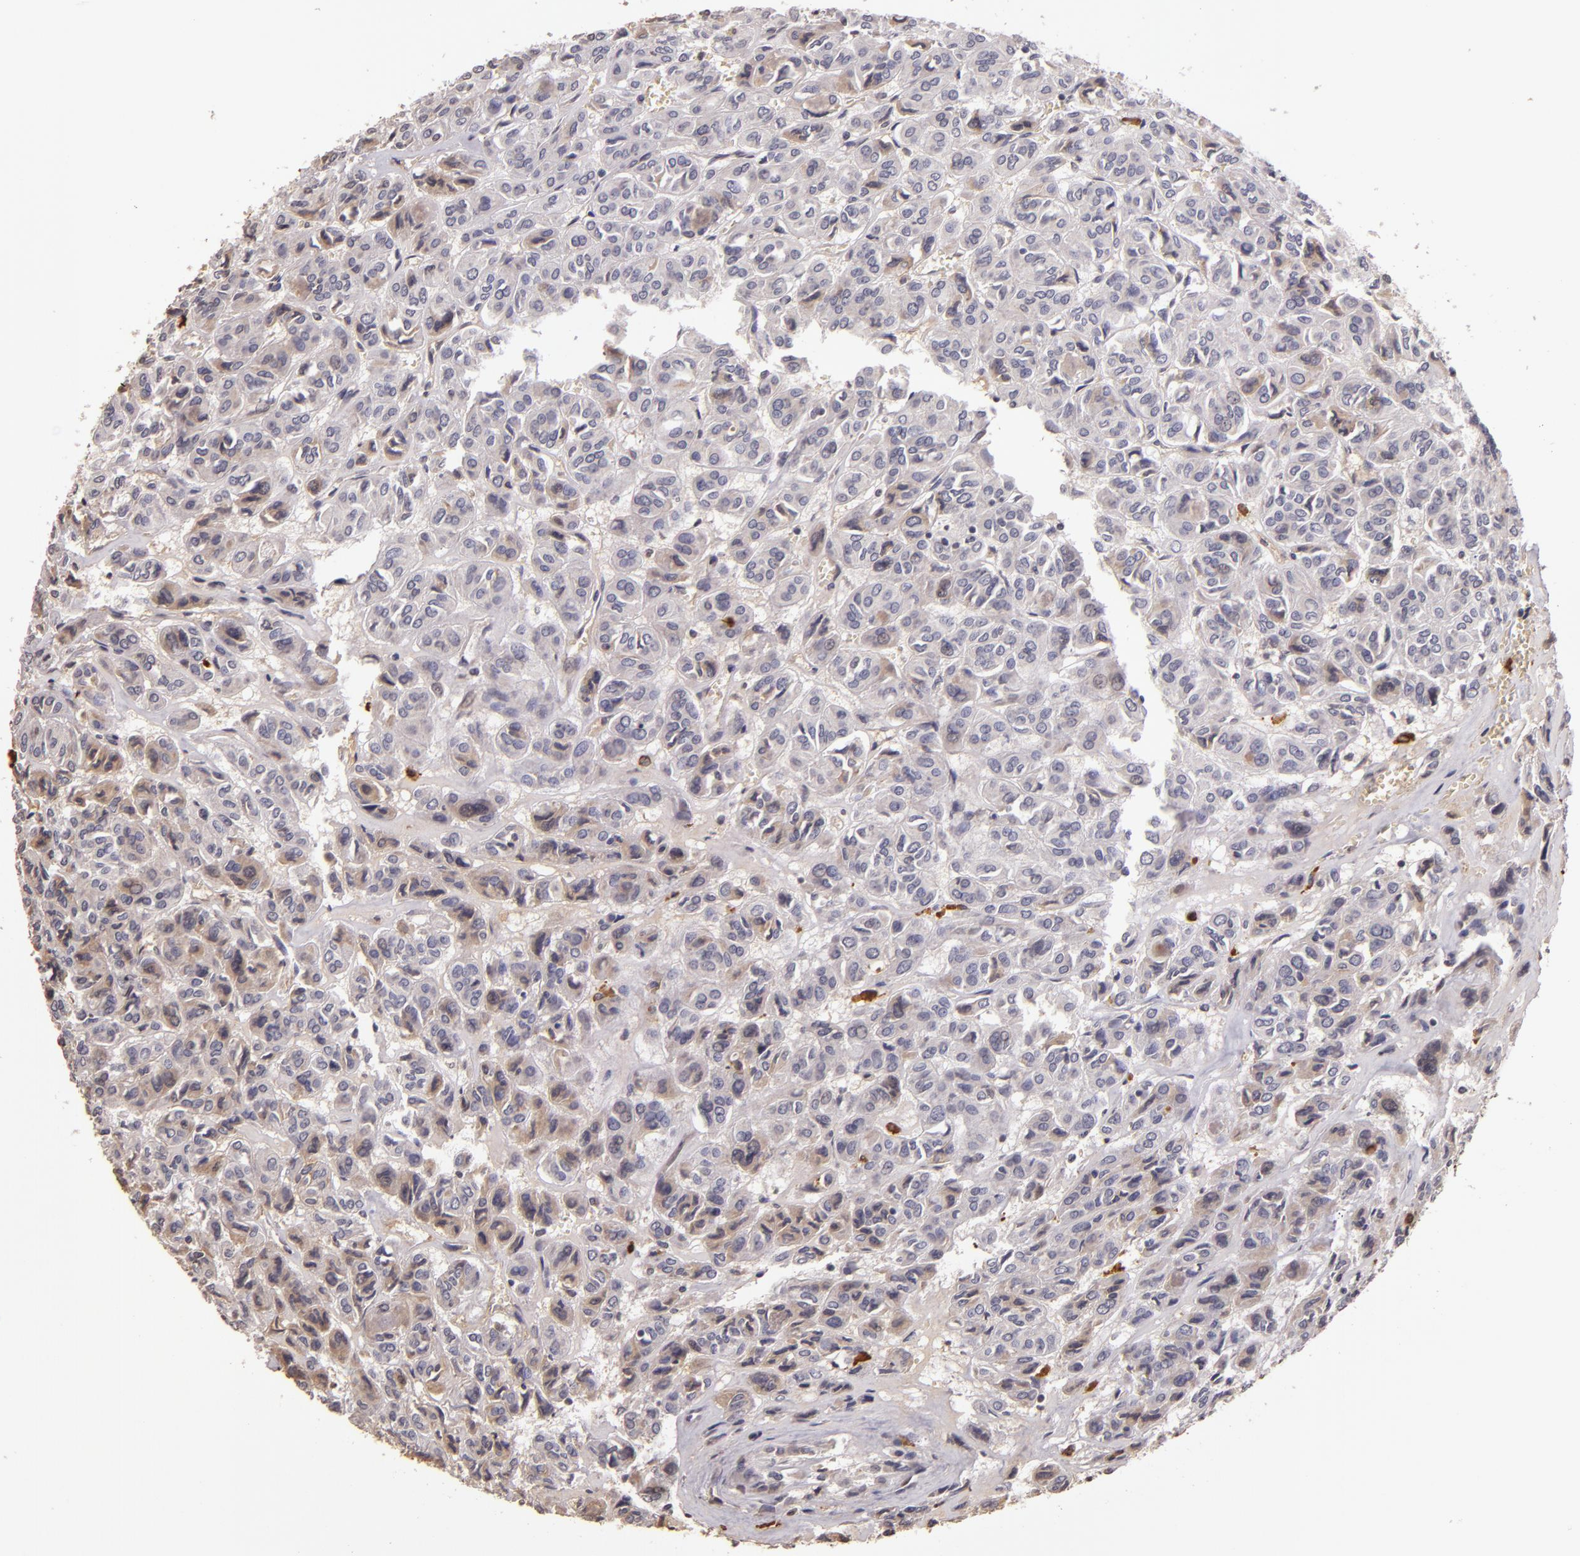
{"staining": {"intensity": "weak", "quantity": "25%-75%", "location": "cytoplasmic/membranous"}, "tissue": "thyroid cancer", "cell_type": "Tumor cells", "image_type": "cancer", "snomed": [{"axis": "morphology", "description": "Follicular adenoma carcinoma, NOS"}, {"axis": "topography", "description": "Thyroid gland"}], "caption": "A histopathology image showing weak cytoplasmic/membranous positivity in about 25%-75% of tumor cells in thyroid cancer (follicular adenoma carcinoma), as visualized by brown immunohistochemical staining.", "gene": "ABL1", "patient": {"sex": "female", "age": 71}}